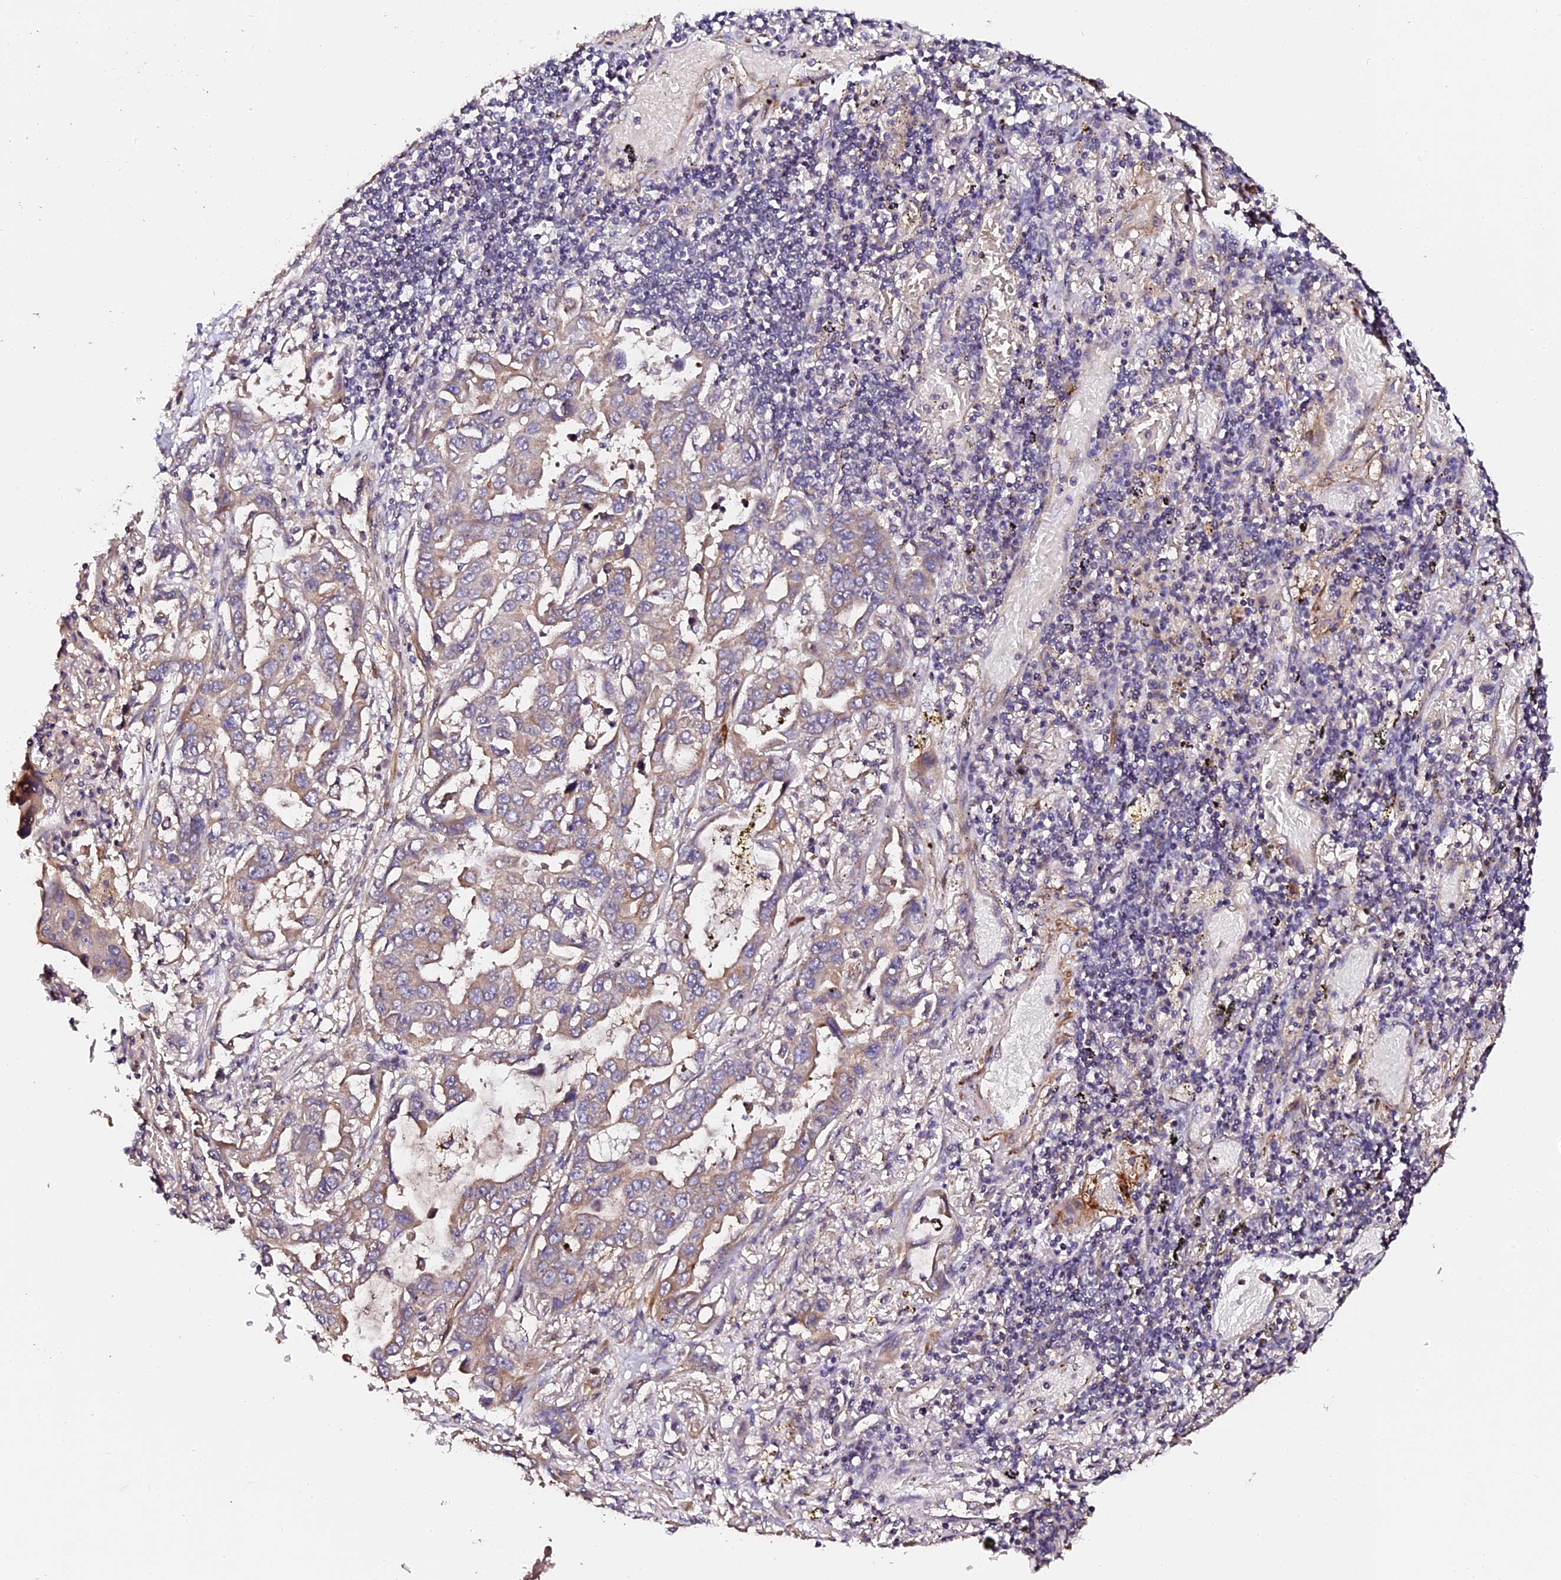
{"staining": {"intensity": "weak", "quantity": ">75%", "location": "cytoplasmic/membranous"}, "tissue": "lung cancer", "cell_type": "Tumor cells", "image_type": "cancer", "snomed": [{"axis": "morphology", "description": "Adenocarcinoma, NOS"}, {"axis": "topography", "description": "Lung"}], "caption": "IHC (DAB) staining of human lung cancer exhibits weak cytoplasmic/membranous protein positivity in about >75% of tumor cells. (DAB (3,3'-diaminobenzidine) IHC with brightfield microscopy, high magnification).", "gene": "TDO2", "patient": {"sex": "male", "age": 64}}